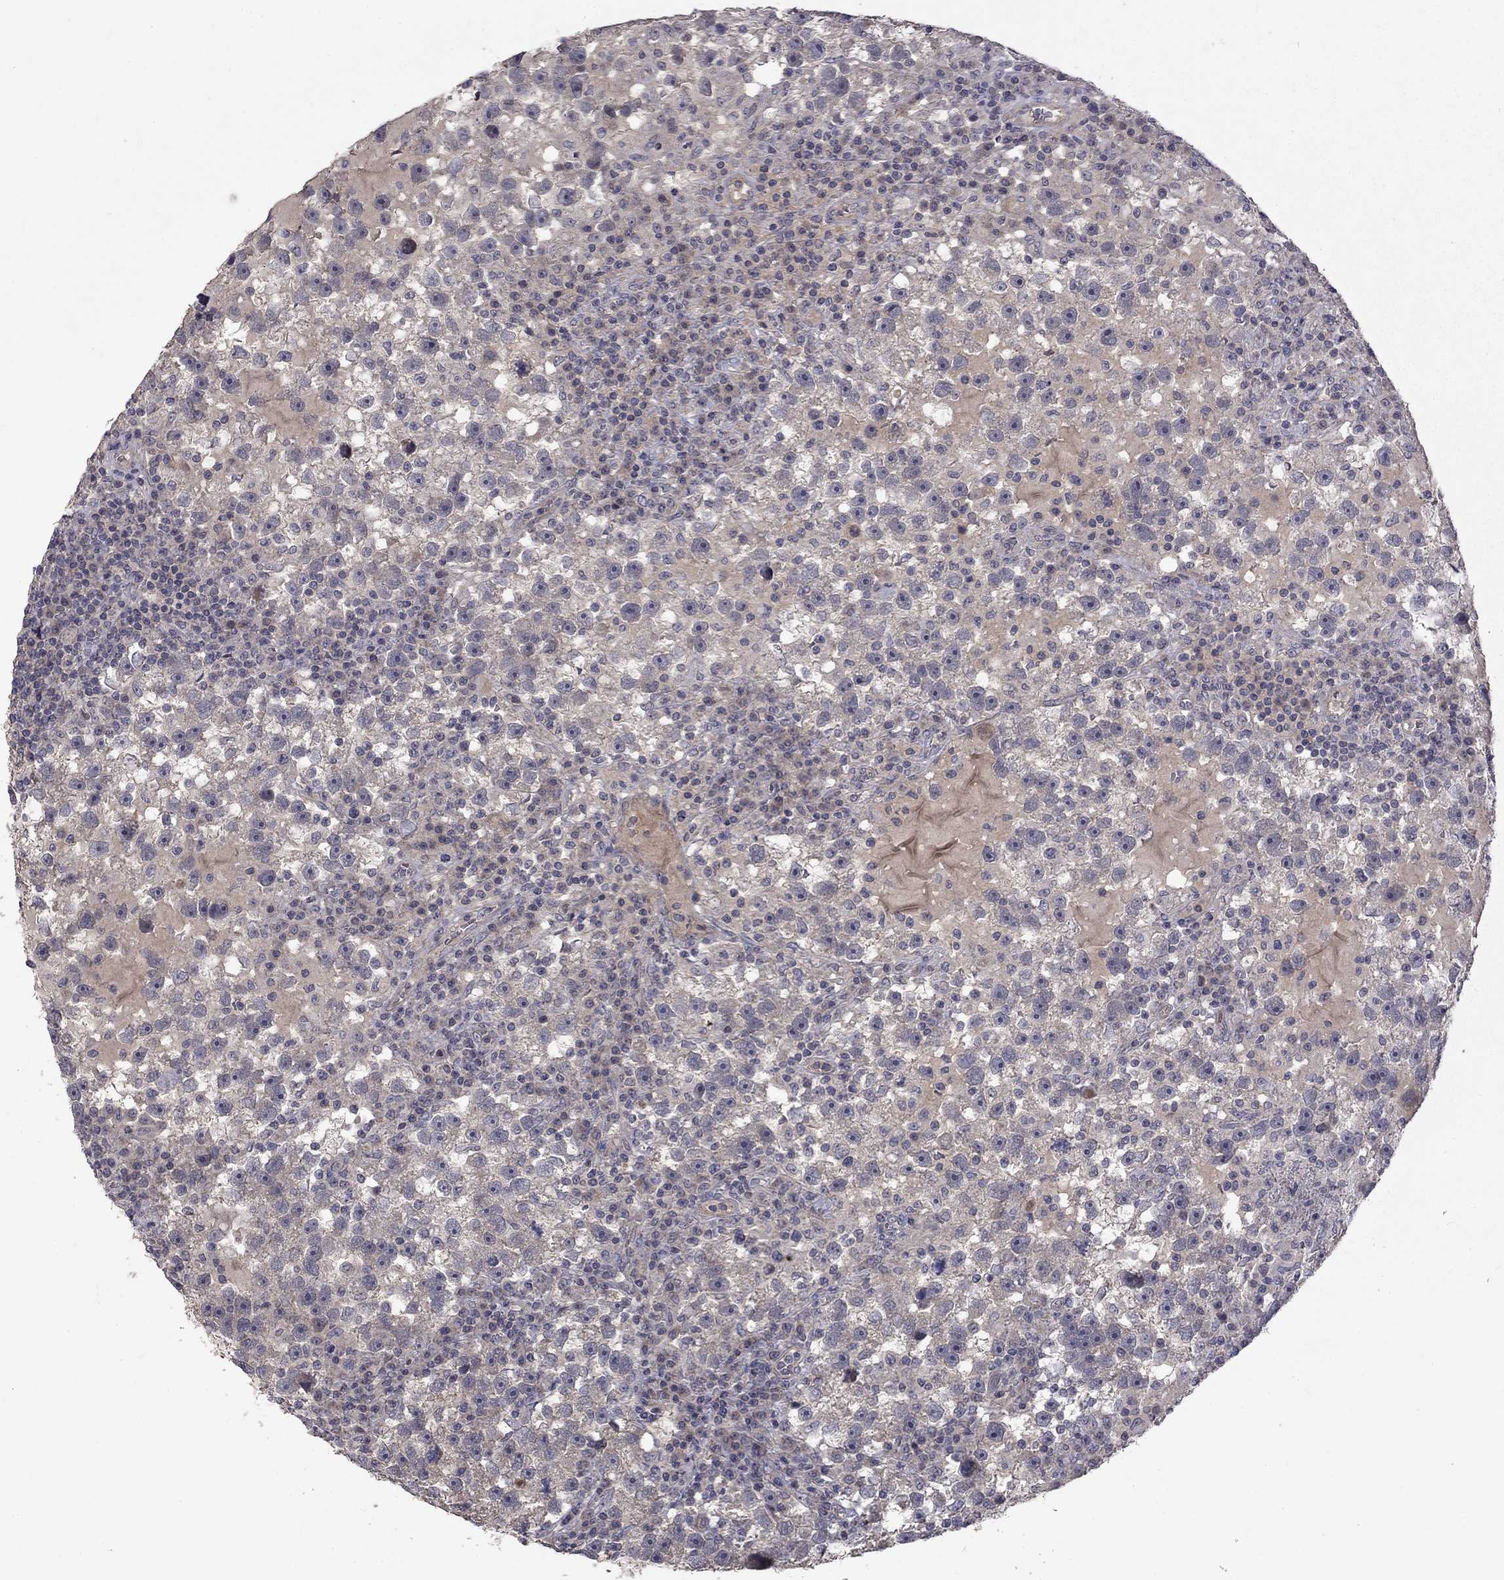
{"staining": {"intensity": "negative", "quantity": "none", "location": "none"}, "tissue": "testis cancer", "cell_type": "Tumor cells", "image_type": "cancer", "snomed": [{"axis": "morphology", "description": "Seminoma, NOS"}, {"axis": "topography", "description": "Testis"}], "caption": "IHC image of testis cancer (seminoma) stained for a protein (brown), which displays no staining in tumor cells. (DAB (3,3'-diaminobenzidine) immunohistochemistry with hematoxylin counter stain).", "gene": "SLC39A14", "patient": {"sex": "male", "age": 47}}